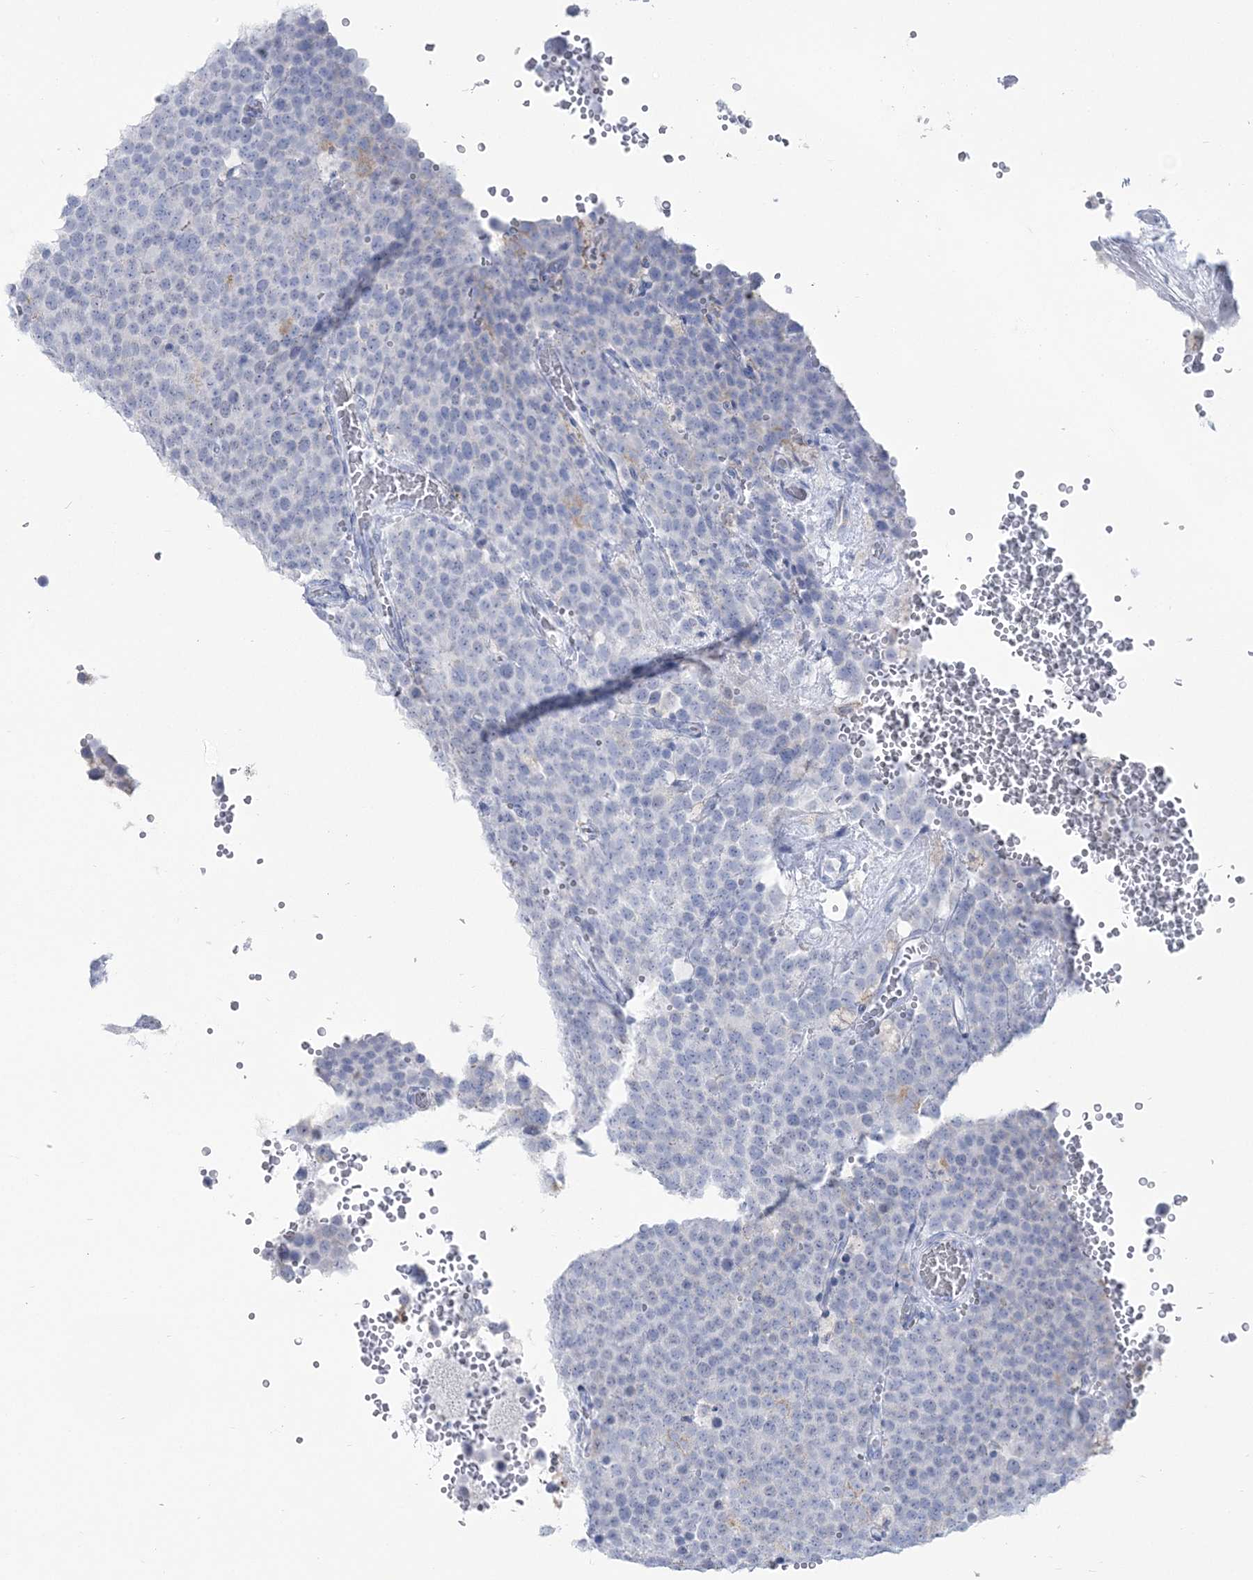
{"staining": {"intensity": "negative", "quantity": "none", "location": "none"}, "tissue": "testis cancer", "cell_type": "Tumor cells", "image_type": "cancer", "snomed": [{"axis": "morphology", "description": "Seminoma, NOS"}, {"axis": "topography", "description": "Testis"}], "caption": "IHC photomicrograph of neoplastic tissue: testis cancer (seminoma) stained with DAB (3,3'-diaminobenzidine) displays no significant protein expression in tumor cells.", "gene": "ZNF843", "patient": {"sex": "male", "age": 71}}